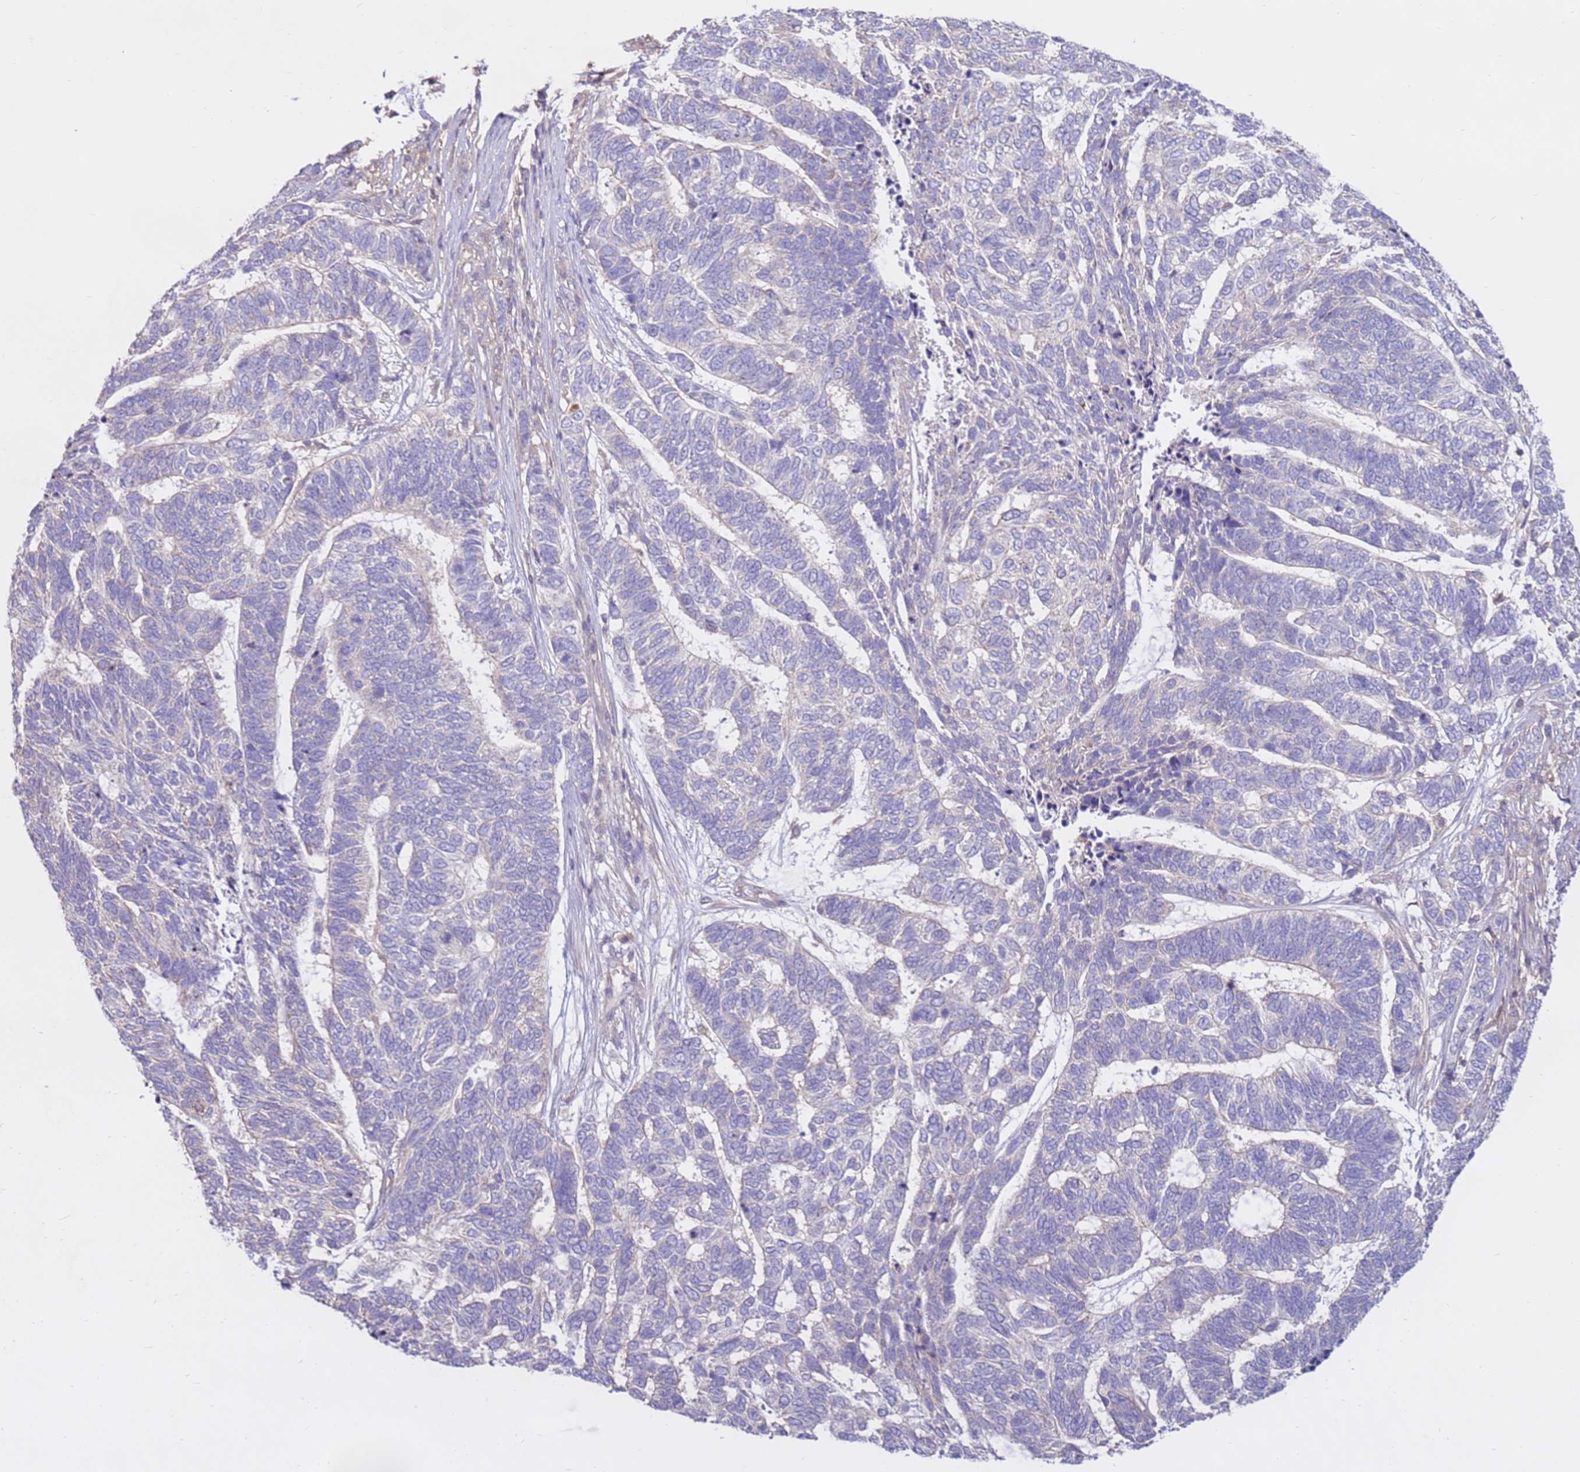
{"staining": {"intensity": "negative", "quantity": "none", "location": "none"}, "tissue": "skin cancer", "cell_type": "Tumor cells", "image_type": "cancer", "snomed": [{"axis": "morphology", "description": "Basal cell carcinoma"}, {"axis": "topography", "description": "Skin"}], "caption": "This is a histopathology image of immunohistochemistry staining of skin cancer (basal cell carcinoma), which shows no positivity in tumor cells. The staining is performed using DAB brown chromogen with nuclei counter-stained in using hematoxylin.", "gene": "EVA1B", "patient": {"sex": "female", "age": 65}}